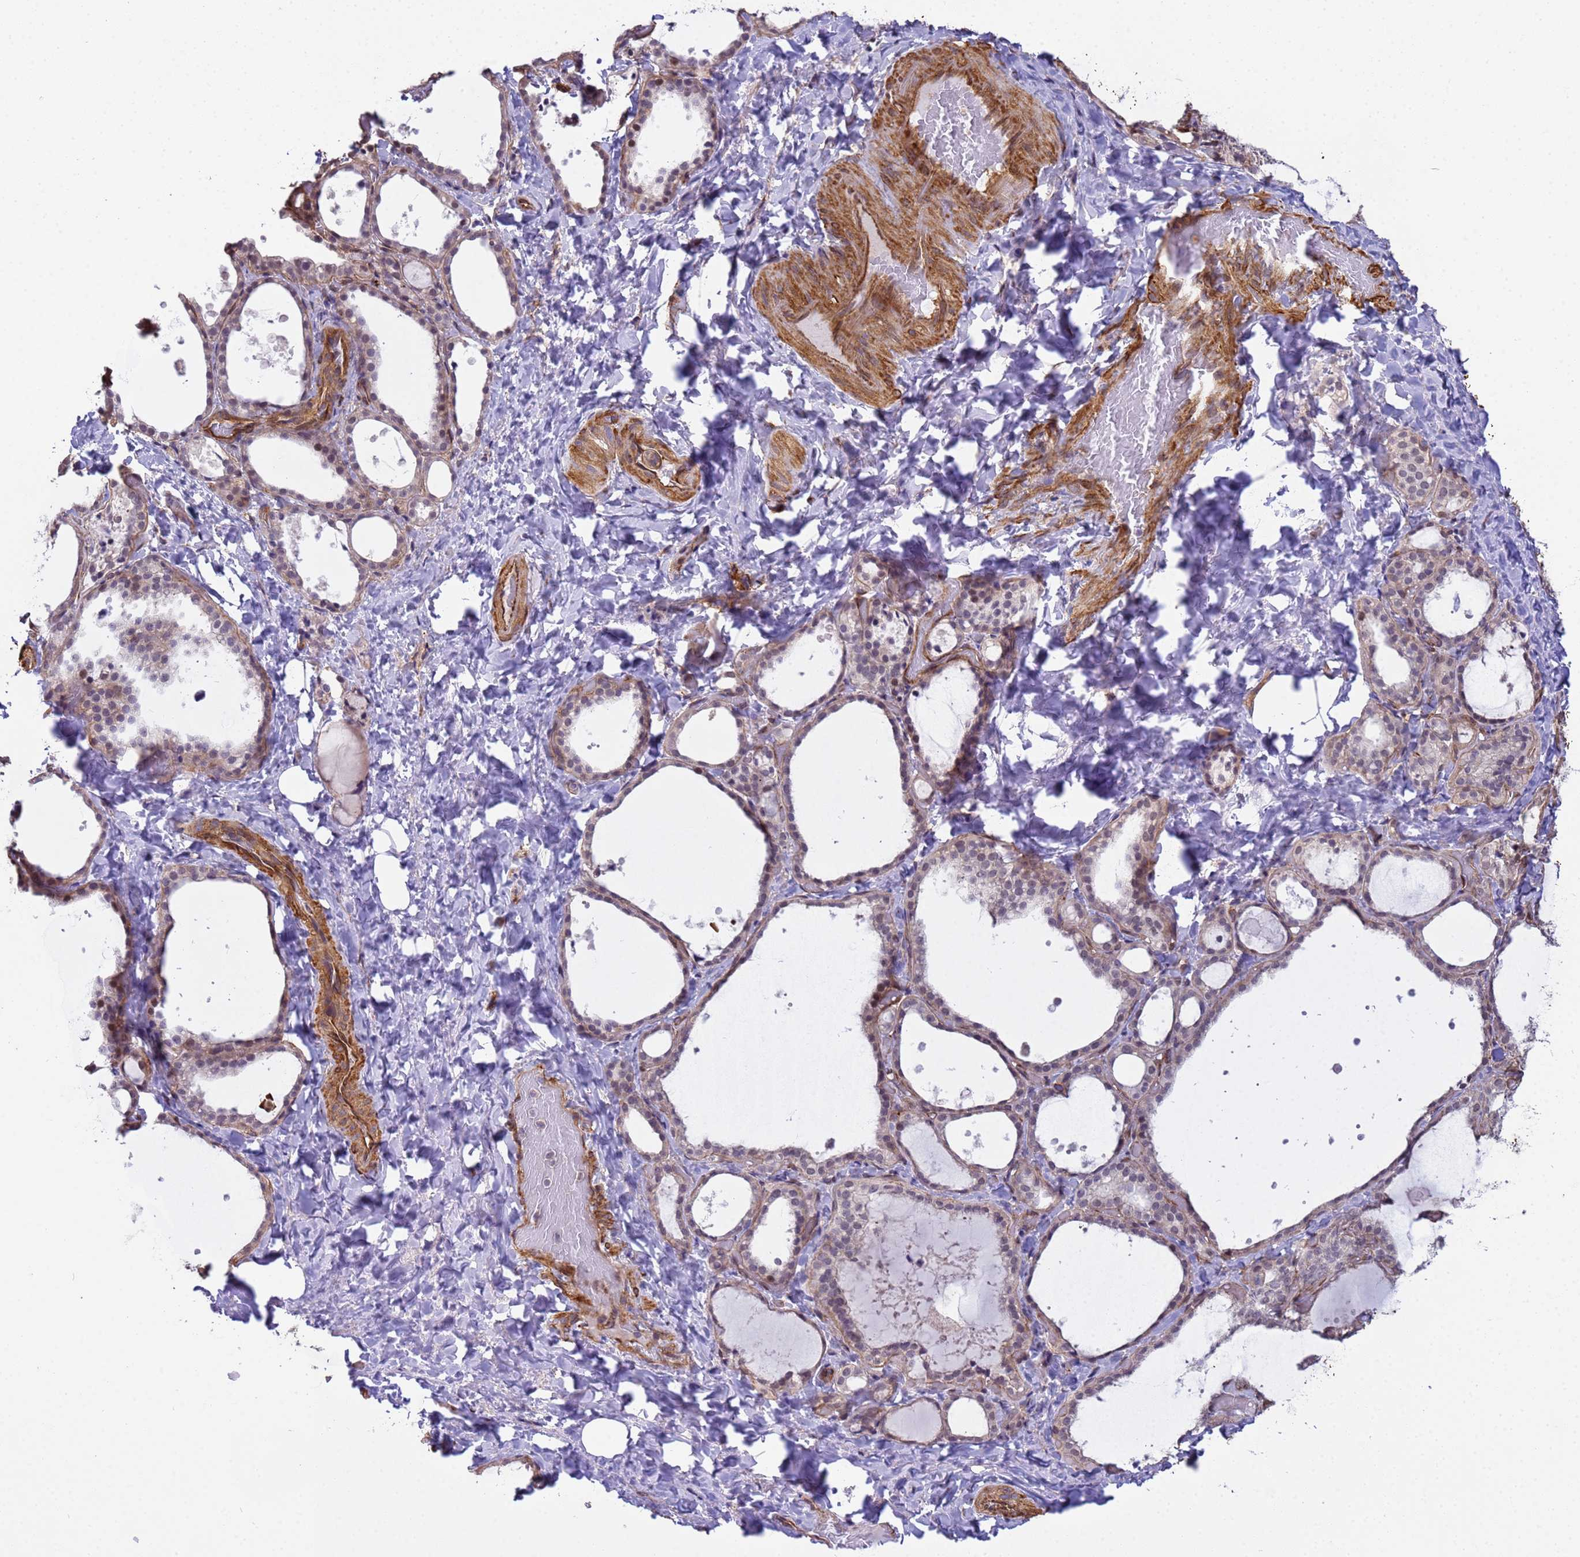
{"staining": {"intensity": "moderate", "quantity": "25%-75%", "location": "cytoplasmic/membranous"}, "tissue": "thyroid gland", "cell_type": "Glandular cells", "image_type": "normal", "snomed": [{"axis": "morphology", "description": "Normal tissue, NOS"}, {"axis": "topography", "description": "Thyroid gland"}], "caption": "Benign thyroid gland was stained to show a protein in brown. There is medium levels of moderate cytoplasmic/membranous positivity in approximately 25%-75% of glandular cells. Using DAB (brown) and hematoxylin (blue) stains, captured at high magnification using brightfield microscopy.", "gene": "ITGB4", "patient": {"sex": "female", "age": 44}}